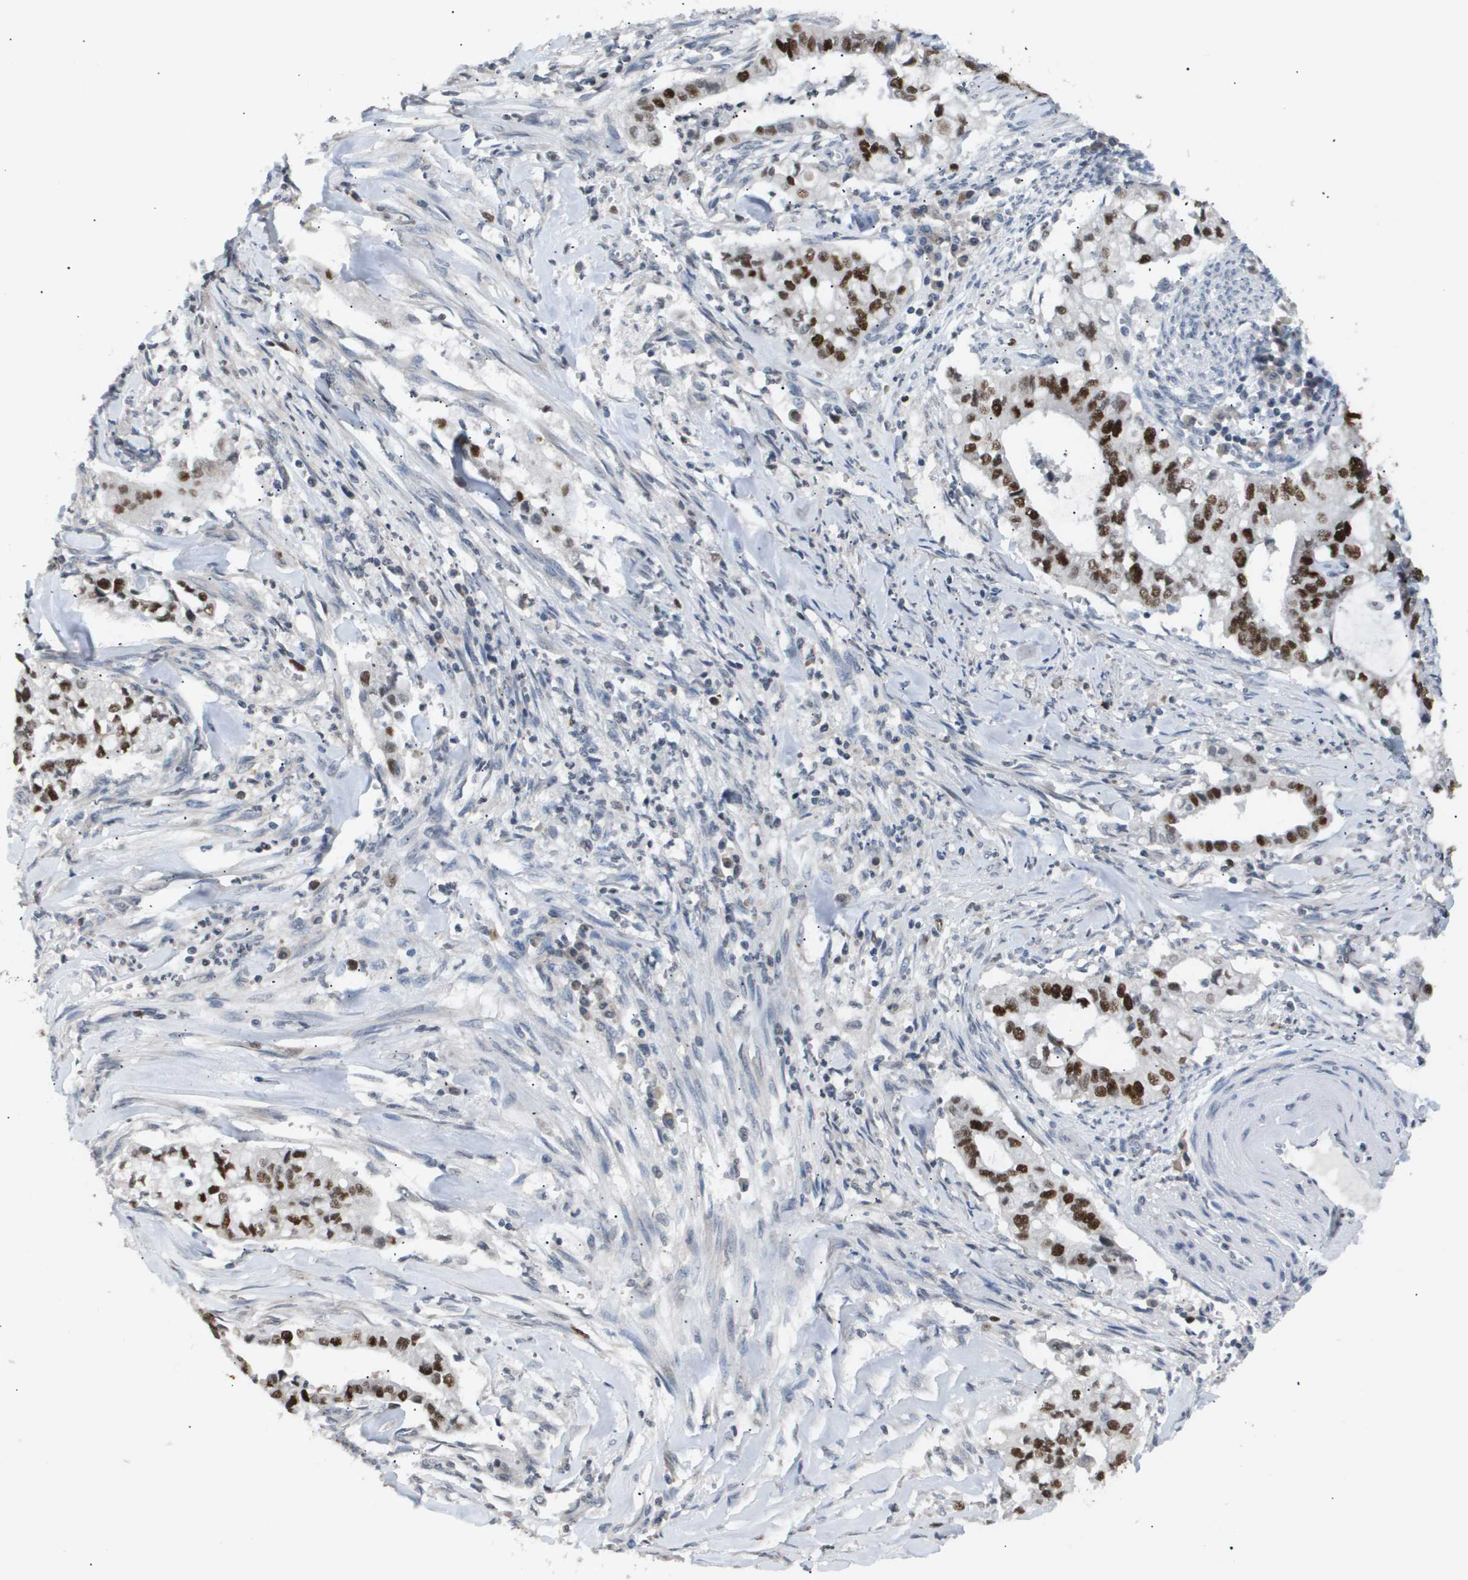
{"staining": {"intensity": "strong", "quantity": ">75%", "location": "nuclear"}, "tissue": "cervical cancer", "cell_type": "Tumor cells", "image_type": "cancer", "snomed": [{"axis": "morphology", "description": "Adenocarcinoma, NOS"}, {"axis": "topography", "description": "Cervix"}], "caption": "Immunohistochemistry staining of cervical cancer, which displays high levels of strong nuclear expression in about >75% of tumor cells indicating strong nuclear protein expression. The staining was performed using DAB (brown) for protein detection and nuclei were counterstained in hematoxylin (blue).", "gene": "ANAPC2", "patient": {"sex": "female", "age": 44}}